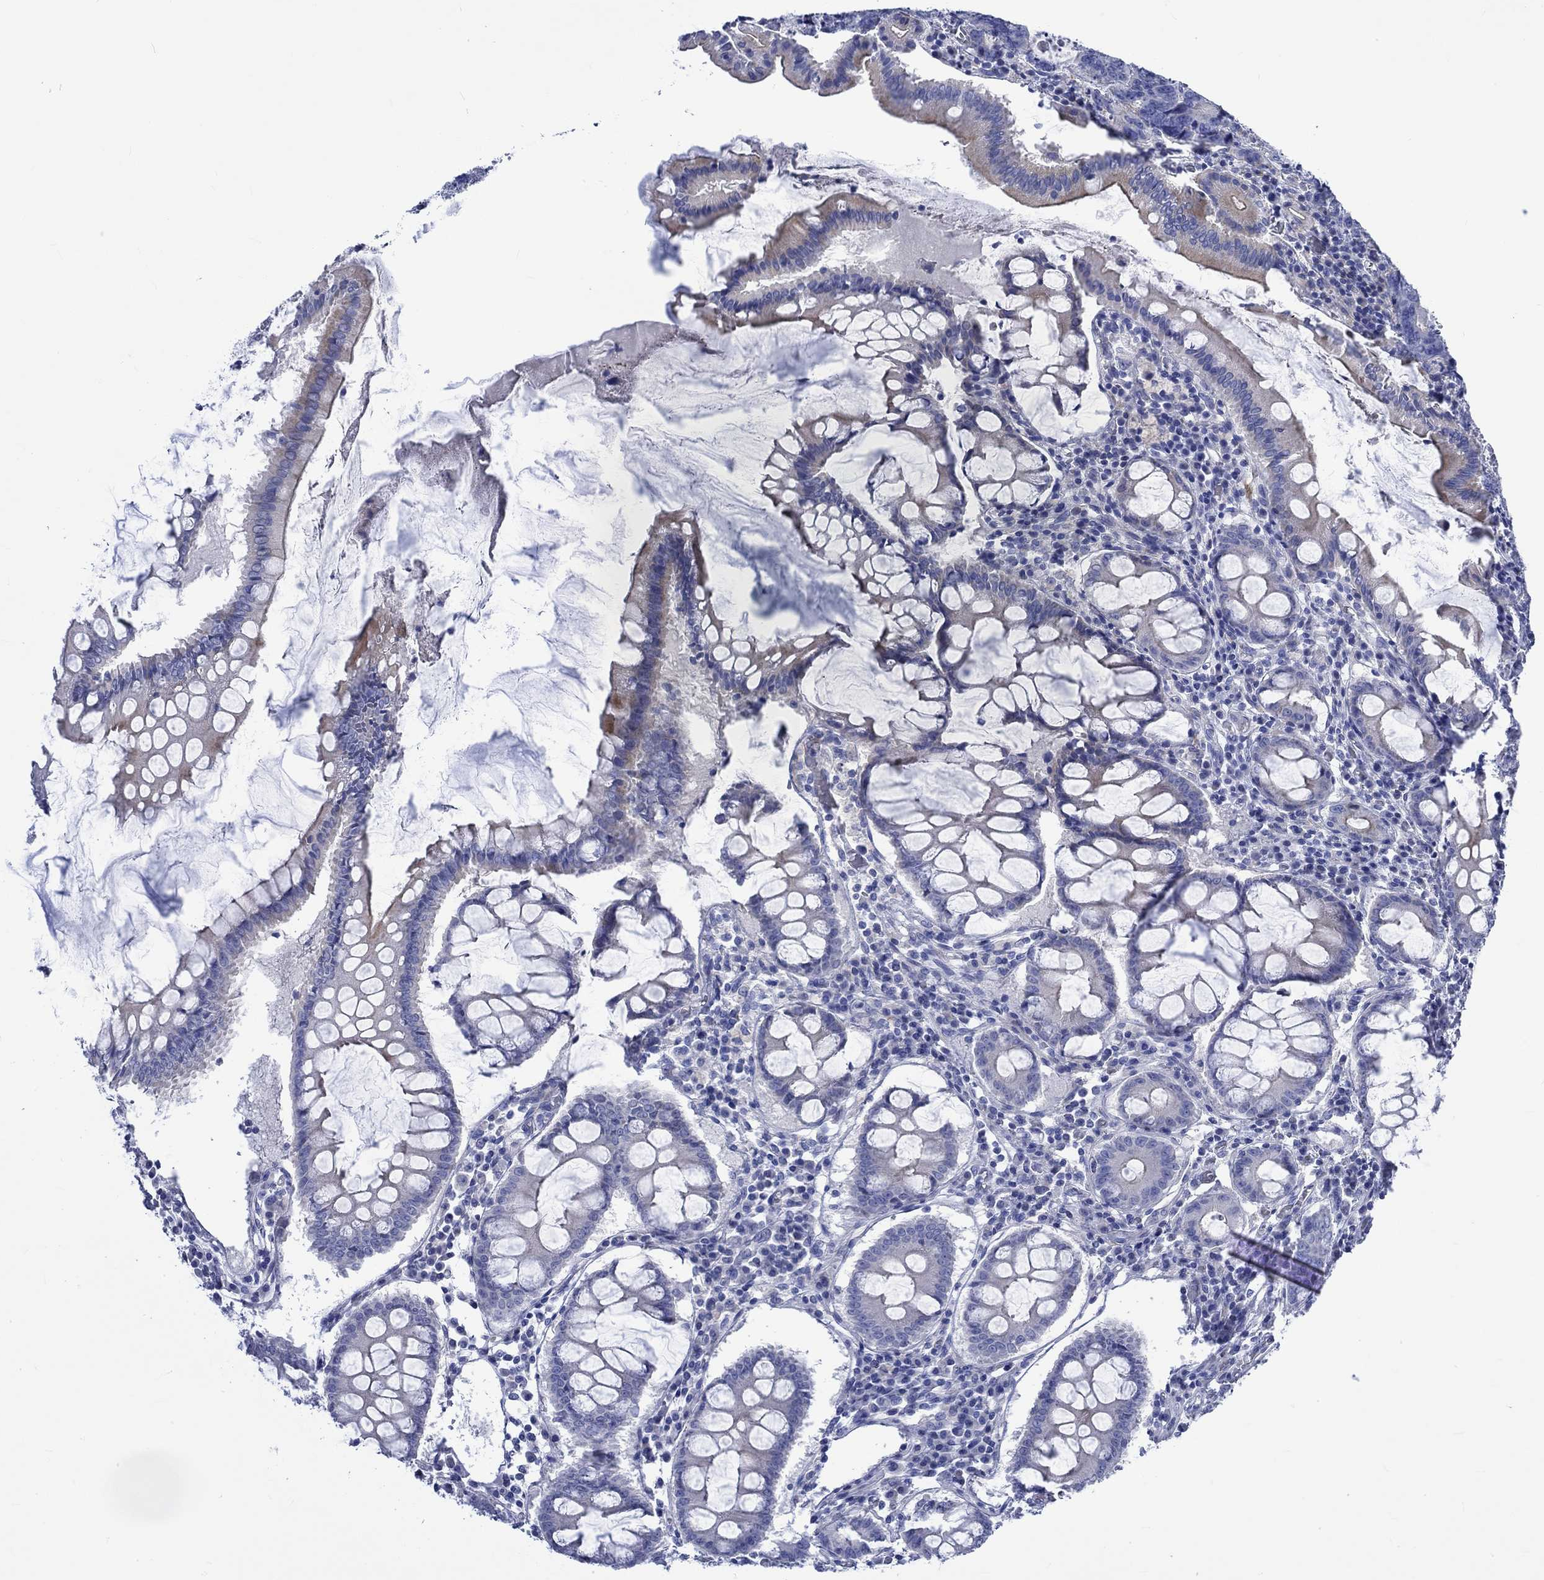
{"staining": {"intensity": "negative", "quantity": "none", "location": "none"}, "tissue": "colorectal cancer", "cell_type": "Tumor cells", "image_type": "cancer", "snomed": [{"axis": "morphology", "description": "Adenocarcinoma, NOS"}, {"axis": "topography", "description": "Colon"}], "caption": "Tumor cells show no significant protein staining in adenocarcinoma (colorectal).", "gene": "NRIP3", "patient": {"sex": "female", "age": 82}}